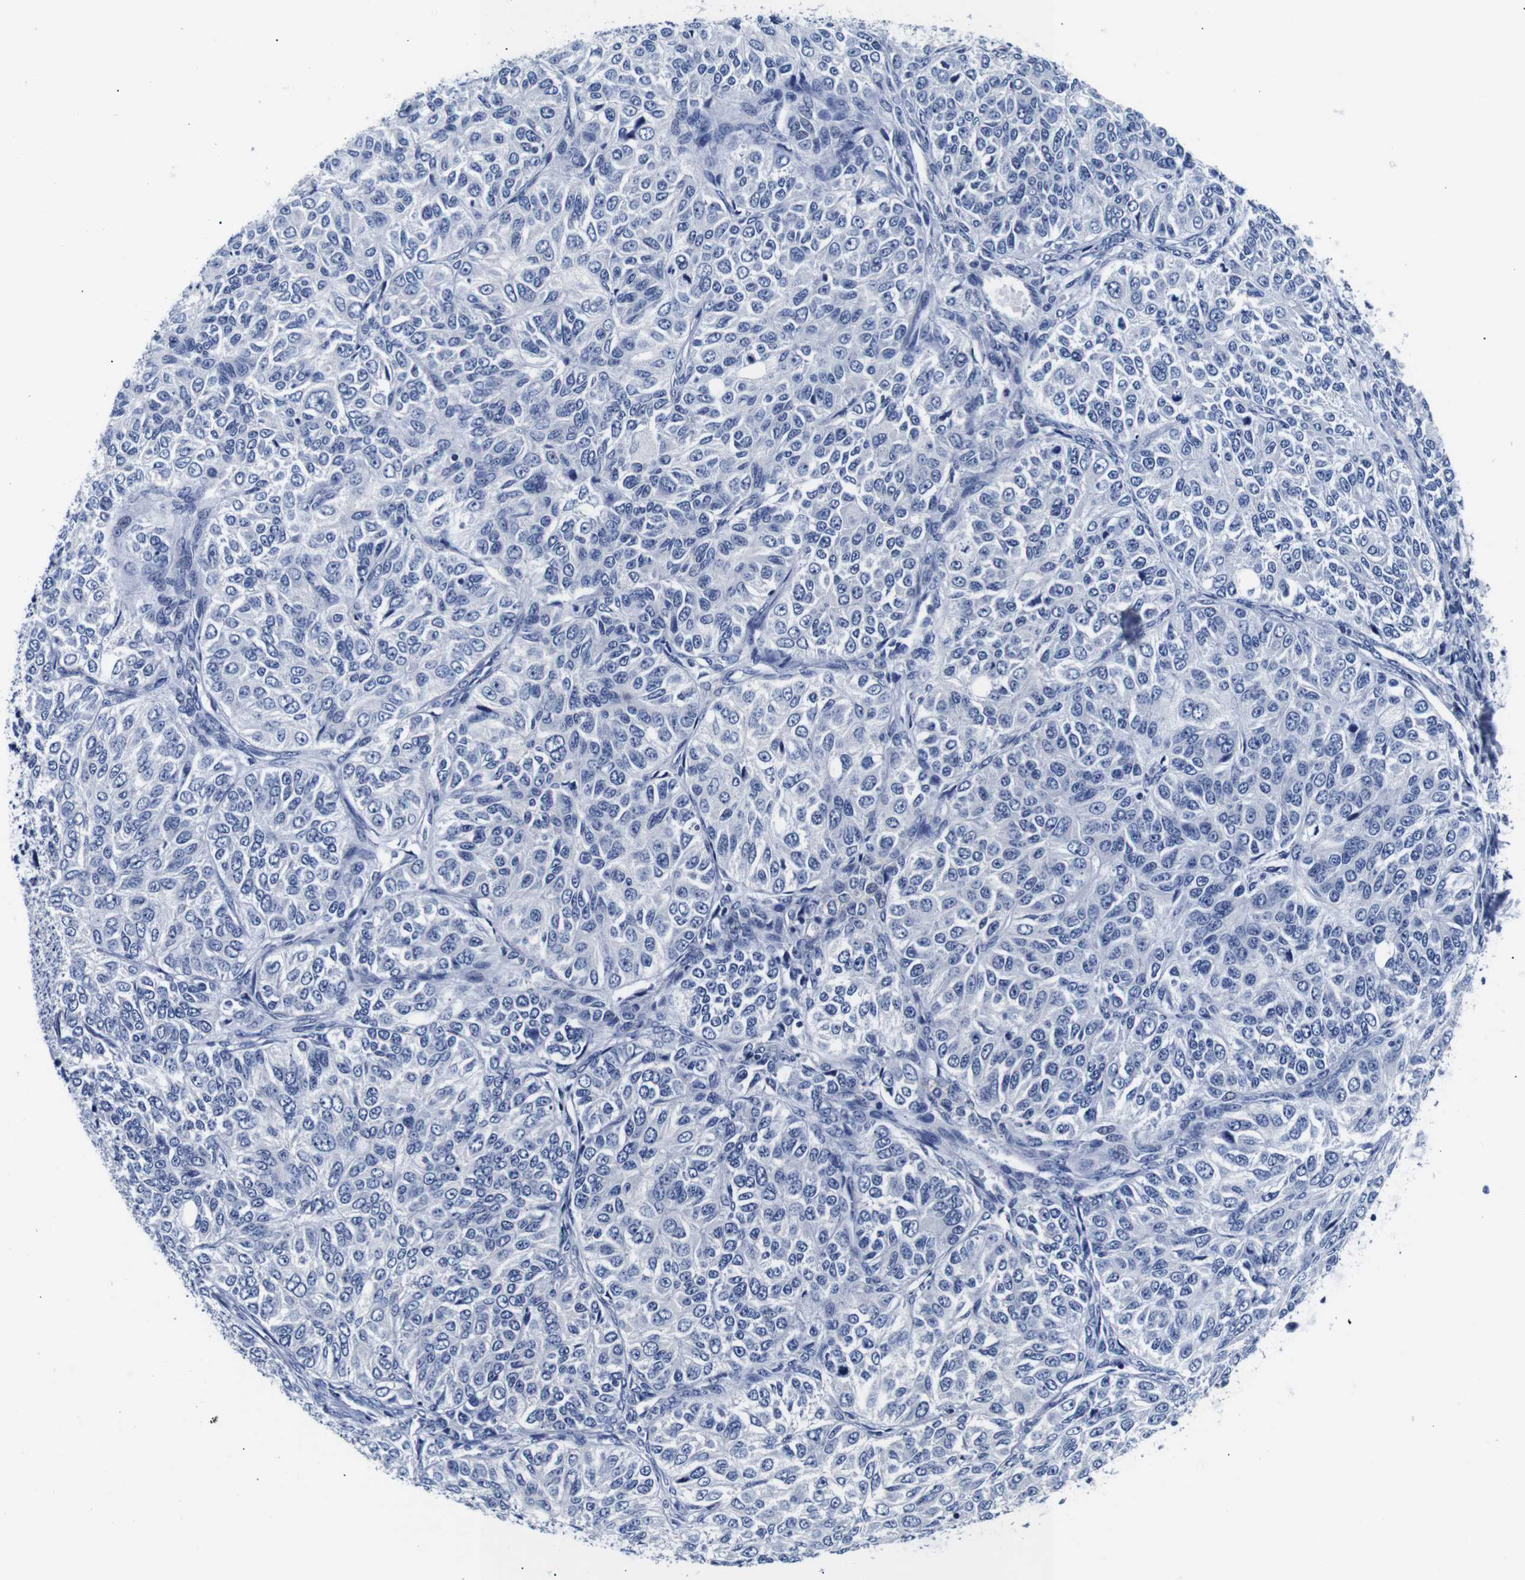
{"staining": {"intensity": "negative", "quantity": "none", "location": "none"}, "tissue": "ovarian cancer", "cell_type": "Tumor cells", "image_type": "cancer", "snomed": [{"axis": "morphology", "description": "Carcinoma, endometroid"}, {"axis": "topography", "description": "Ovary"}], "caption": "There is no significant positivity in tumor cells of ovarian cancer (endometroid carcinoma).", "gene": "GAP43", "patient": {"sex": "female", "age": 51}}